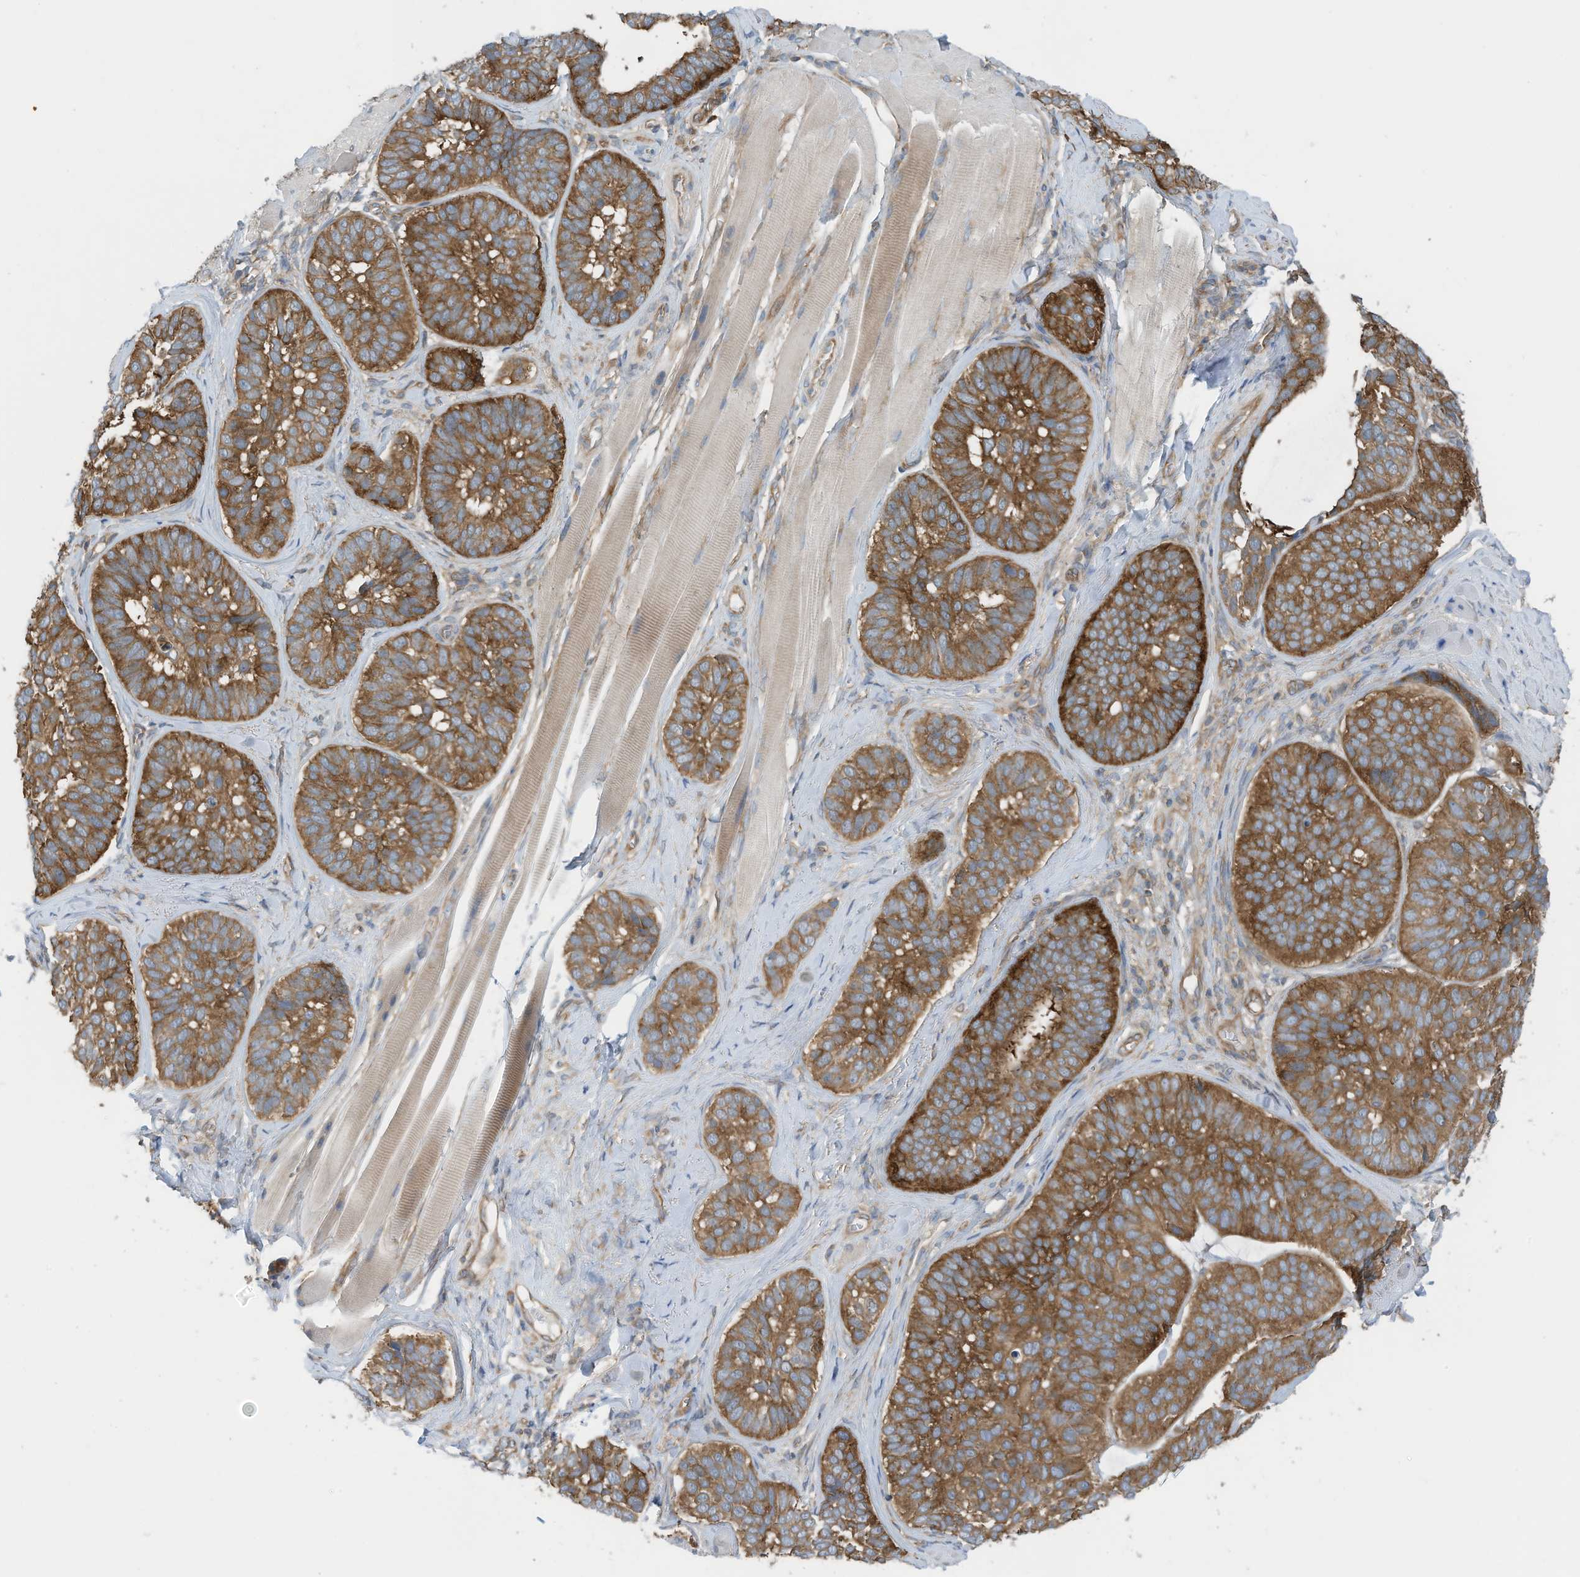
{"staining": {"intensity": "strong", "quantity": ">75%", "location": "cytoplasmic/membranous"}, "tissue": "skin cancer", "cell_type": "Tumor cells", "image_type": "cancer", "snomed": [{"axis": "morphology", "description": "Basal cell carcinoma"}, {"axis": "topography", "description": "Skin"}], "caption": "Skin cancer (basal cell carcinoma) stained with a protein marker reveals strong staining in tumor cells.", "gene": "REPS1", "patient": {"sex": "male", "age": 62}}